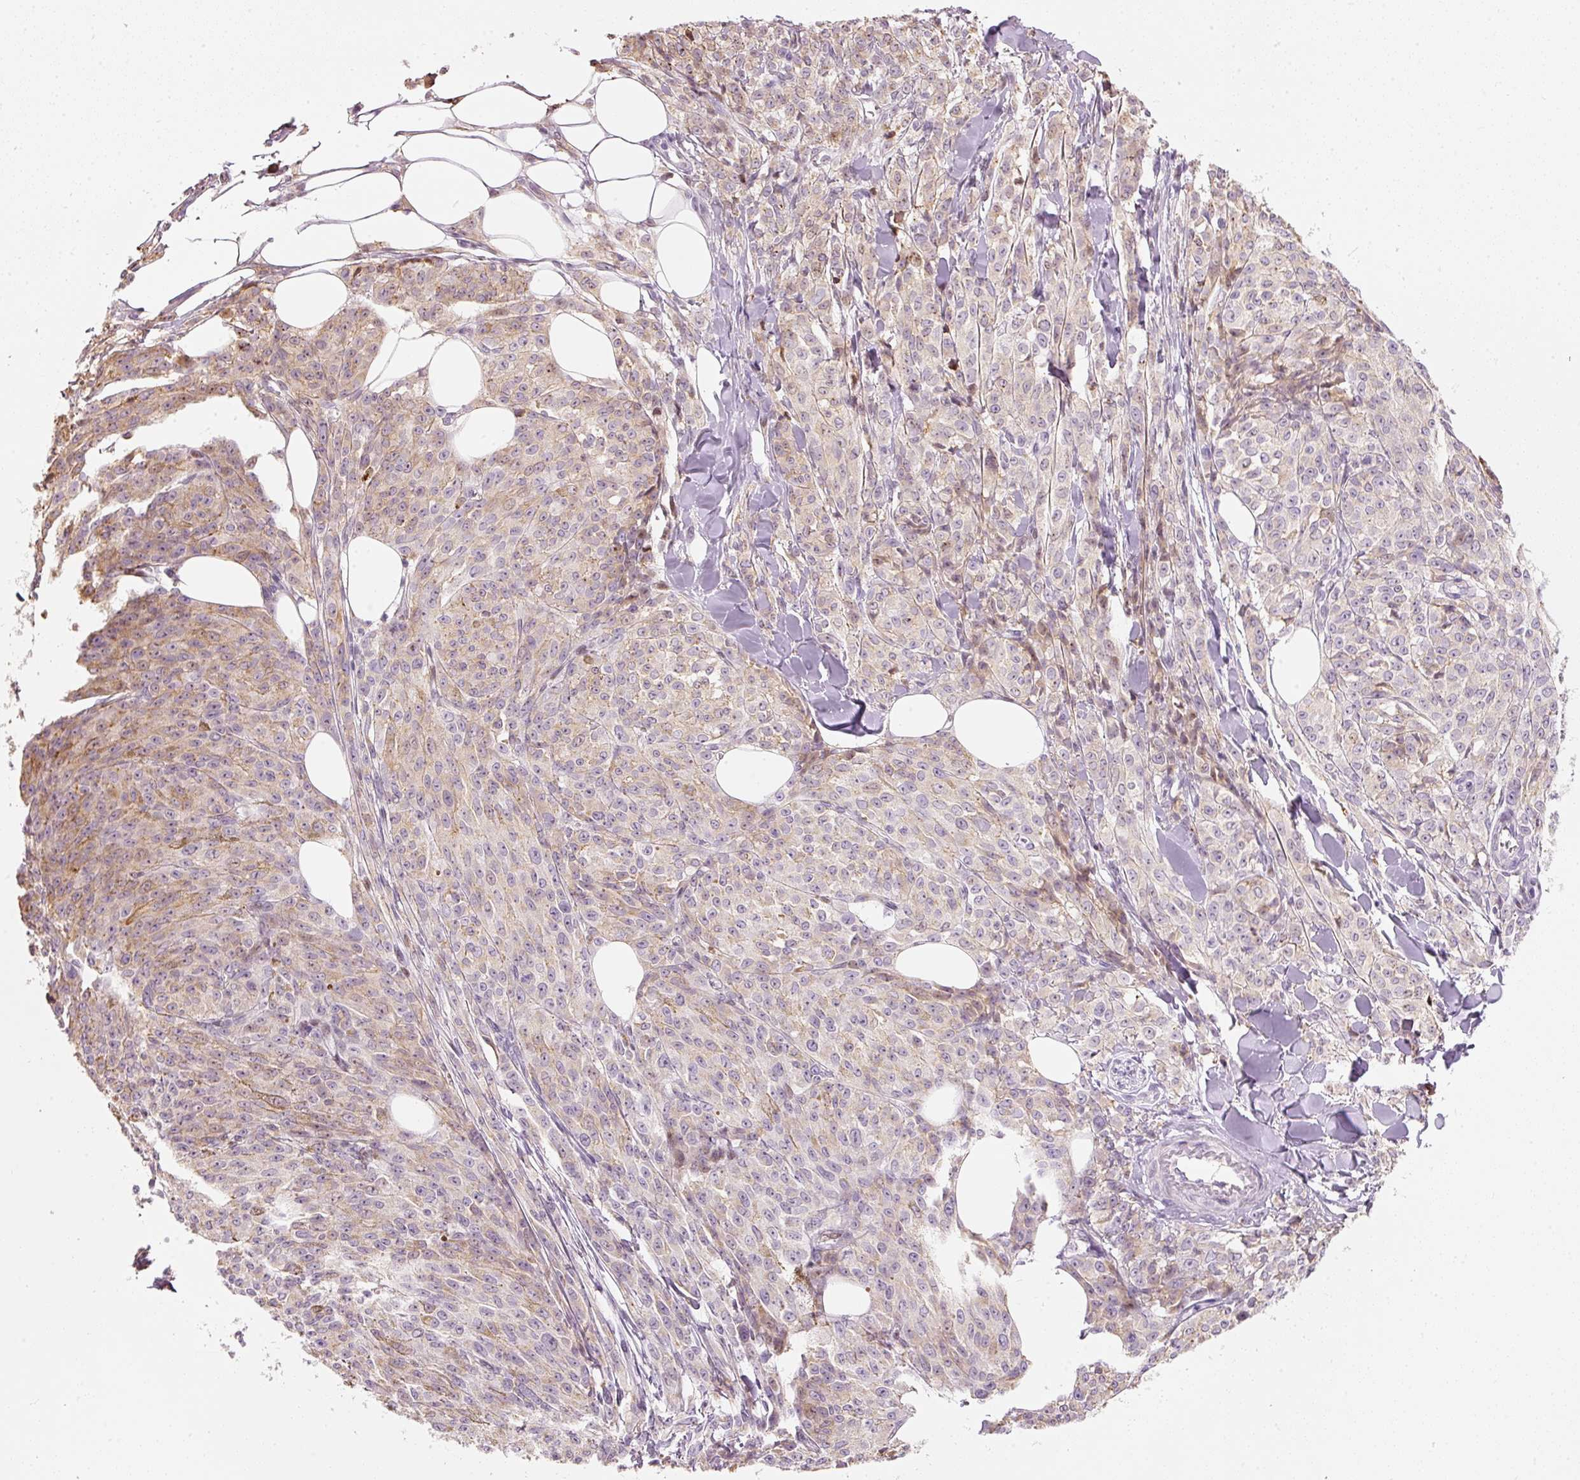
{"staining": {"intensity": "weak", "quantity": "25%-75%", "location": "cytoplasmic/membranous"}, "tissue": "melanoma", "cell_type": "Tumor cells", "image_type": "cancer", "snomed": [{"axis": "morphology", "description": "Malignant melanoma, NOS"}, {"axis": "topography", "description": "Skin"}], "caption": "Protein positivity by IHC displays weak cytoplasmic/membranous positivity in approximately 25%-75% of tumor cells in melanoma.", "gene": "RNF39", "patient": {"sex": "female", "age": 52}}